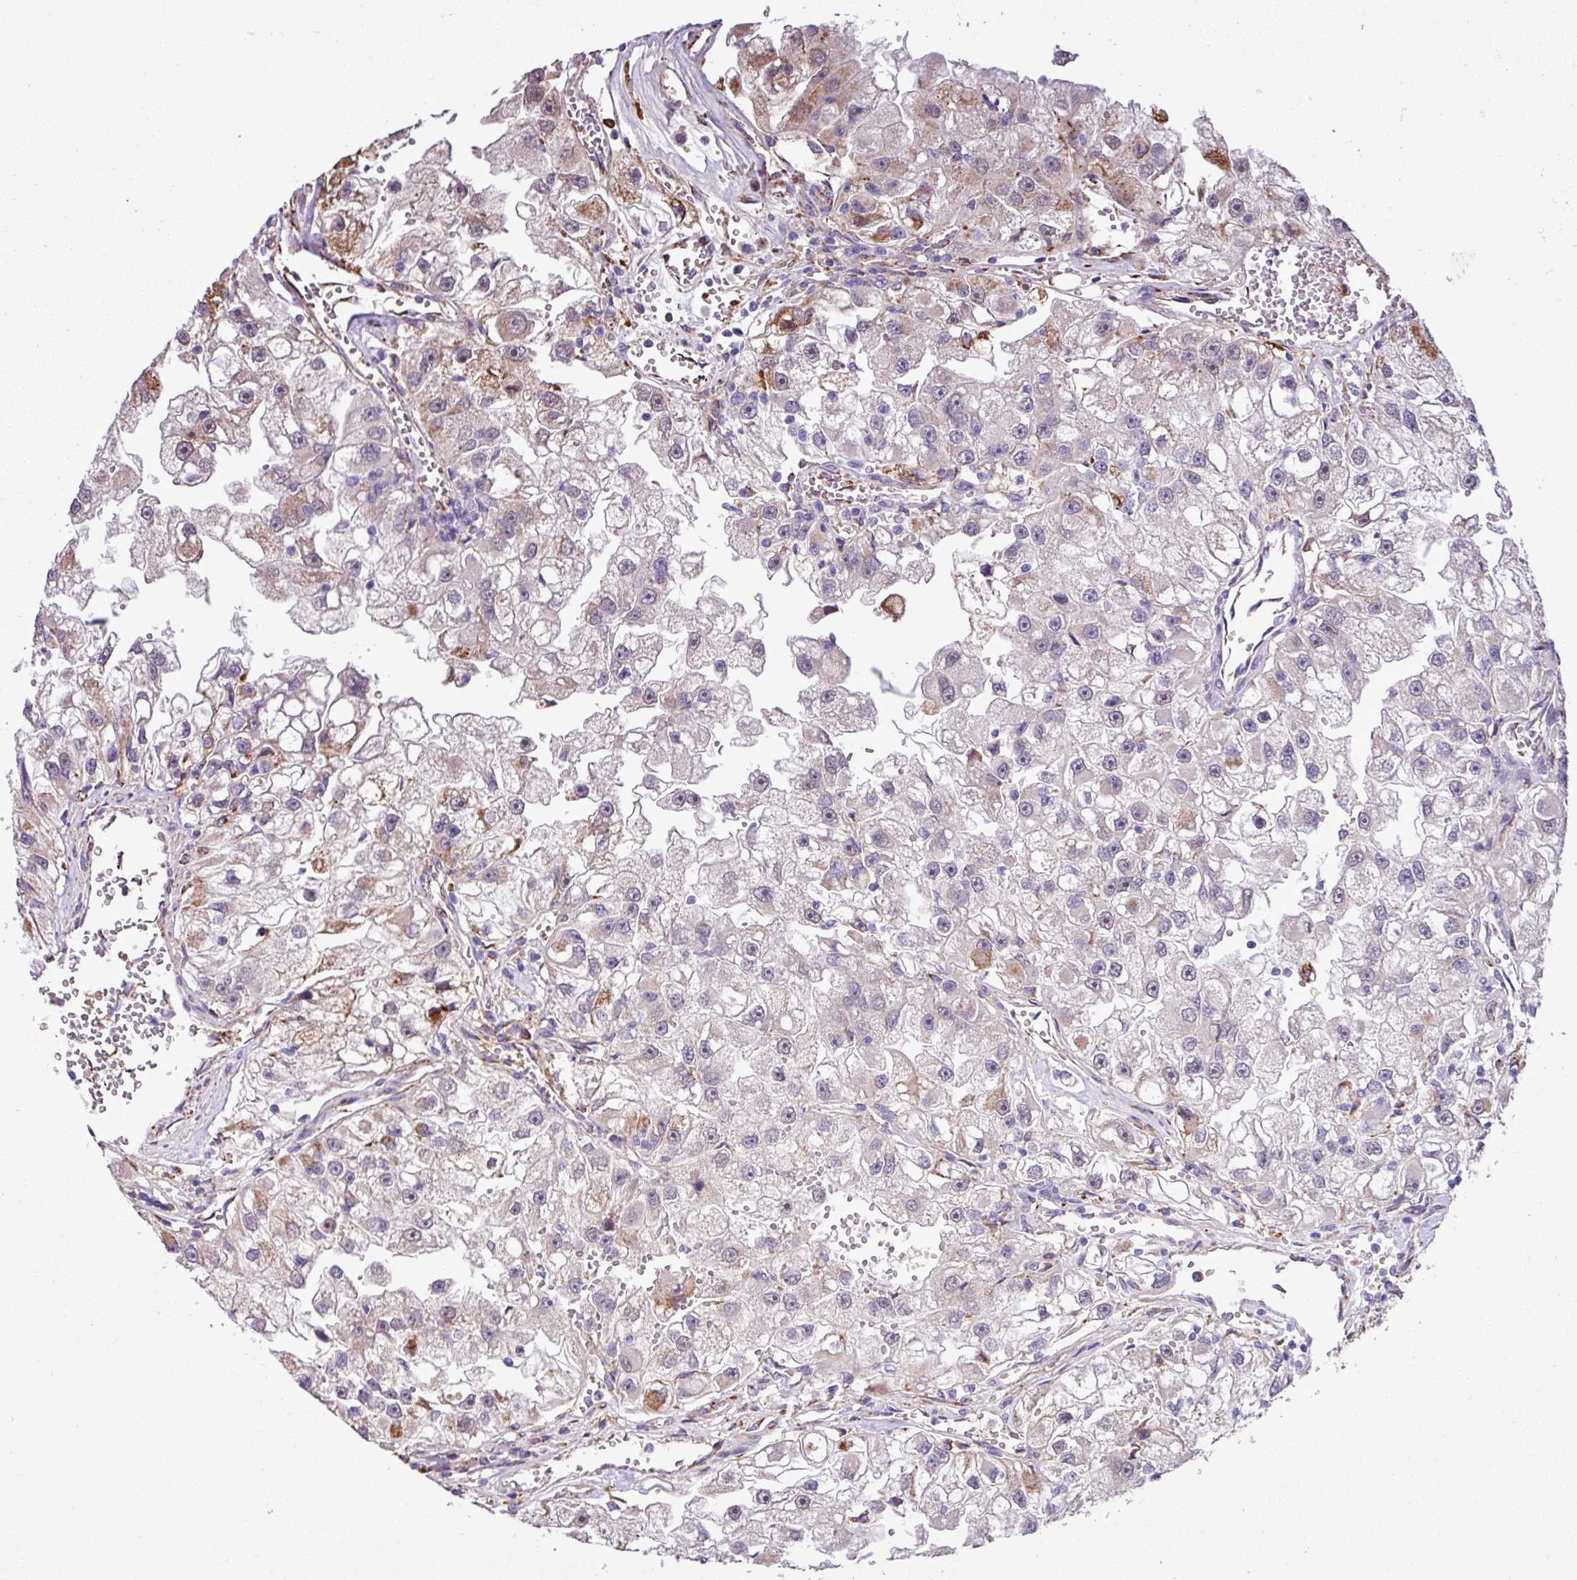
{"staining": {"intensity": "moderate", "quantity": "<25%", "location": "cytoplasmic/membranous"}, "tissue": "renal cancer", "cell_type": "Tumor cells", "image_type": "cancer", "snomed": [{"axis": "morphology", "description": "Adenocarcinoma, NOS"}, {"axis": "topography", "description": "Kidney"}], "caption": "Renal adenocarcinoma tissue displays moderate cytoplasmic/membranous expression in about <25% of tumor cells, visualized by immunohistochemistry.", "gene": "RPP25L", "patient": {"sex": "male", "age": 63}}